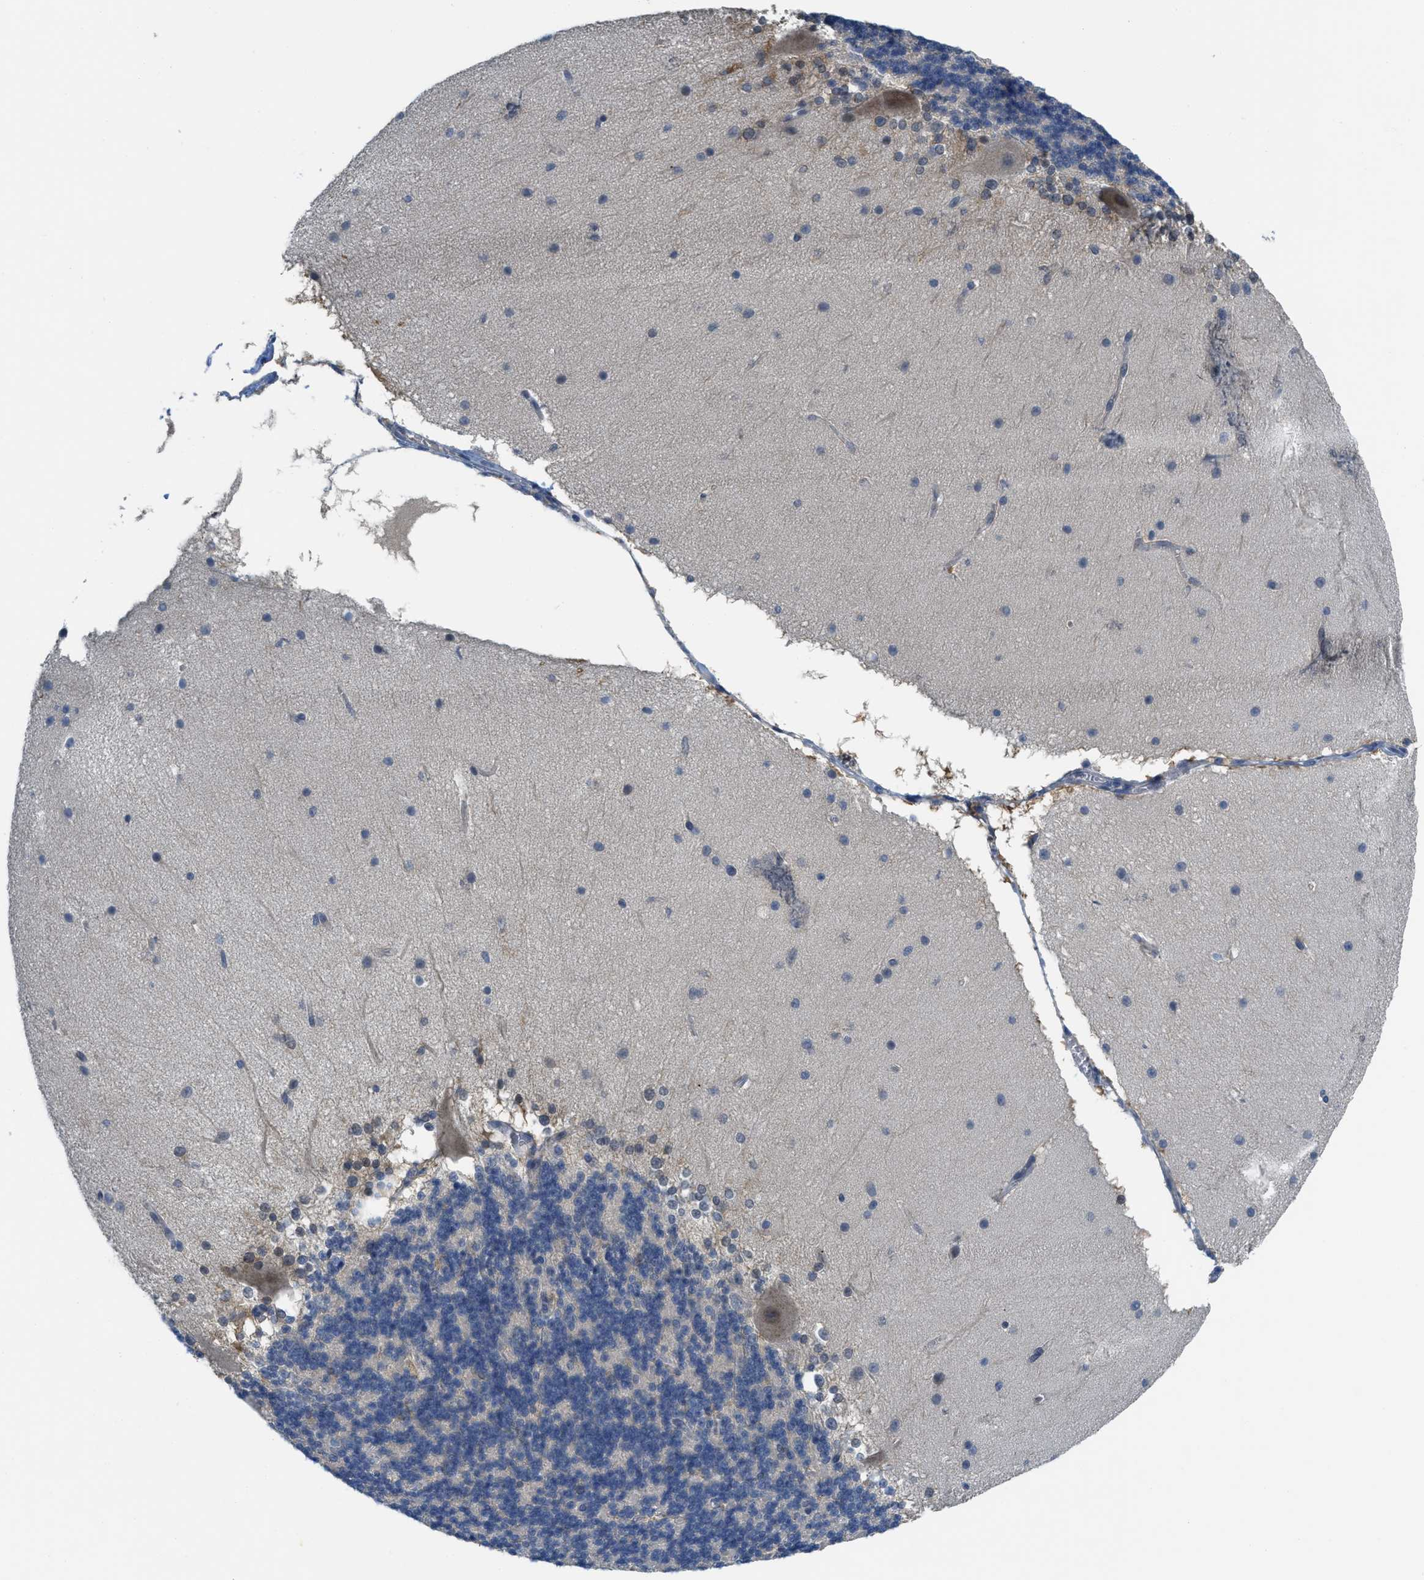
{"staining": {"intensity": "negative", "quantity": "none", "location": "none"}, "tissue": "cerebellum", "cell_type": "Cells in granular layer", "image_type": "normal", "snomed": [{"axis": "morphology", "description": "Normal tissue, NOS"}, {"axis": "topography", "description": "Cerebellum"}], "caption": "DAB immunohistochemical staining of normal human cerebellum shows no significant positivity in cells in granular layer.", "gene": "TNFAIP1", "patient": {"sex": "female", "age": 19}}